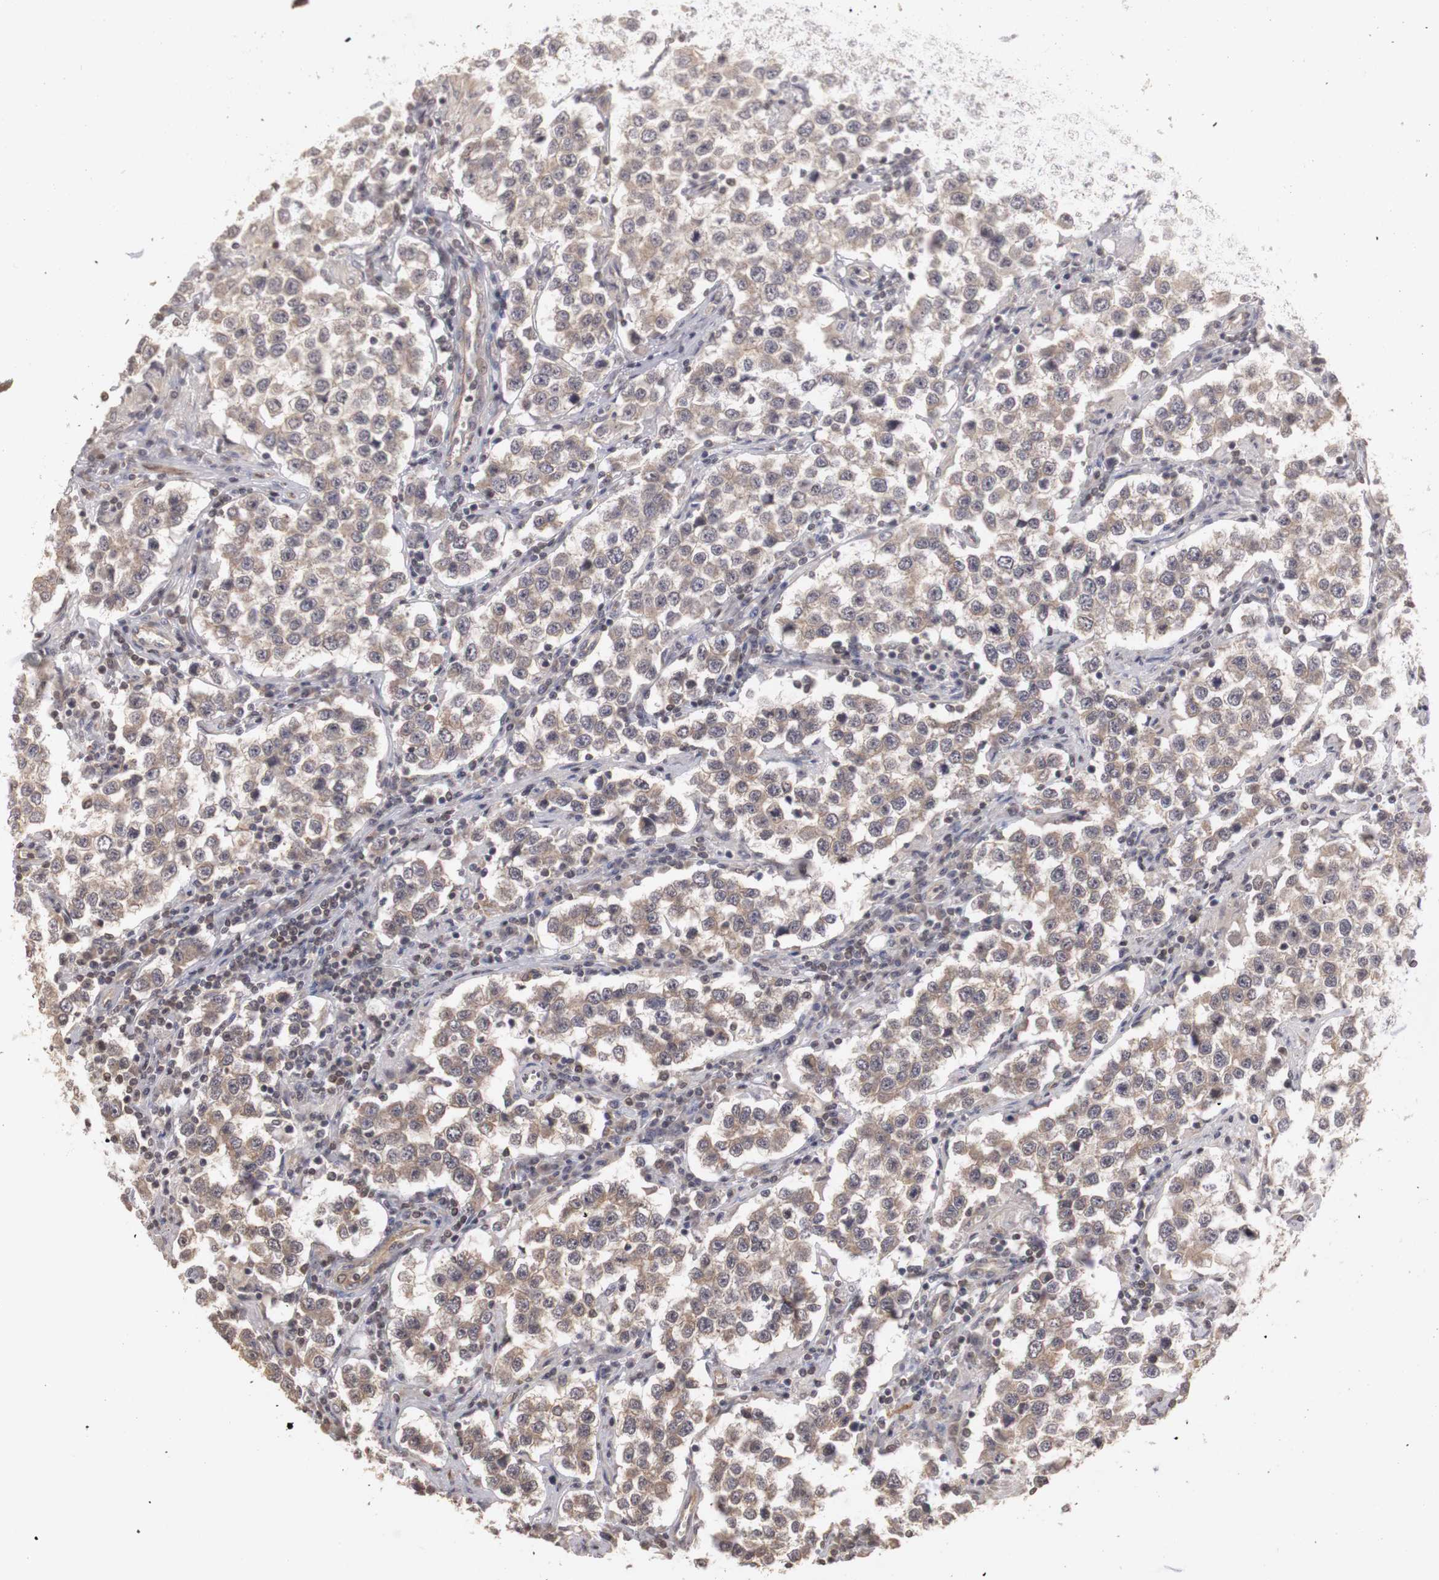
{"staining": {"intensity": "weak", "quantity": ">75%", "location": "cytoplasmic/membranous,nuclear"}, "tissue": "testis cancer", "cell_type": "Tumor cells", "image_type": "cancer", "snomed": [{"axis": "morphology", "description": "Seminoma, NOS"}, {"axis": "topography", "description": "Testis"}], "caption": "This micrograph reveals immunohistochemistry staining of seminoma (testis), with low weak cytoplasmic/membranous and nuclear staining in about >75% of tumor cells.", "gene": "PLEKHA1", "patient": {"sex": "male", "age": 36}}